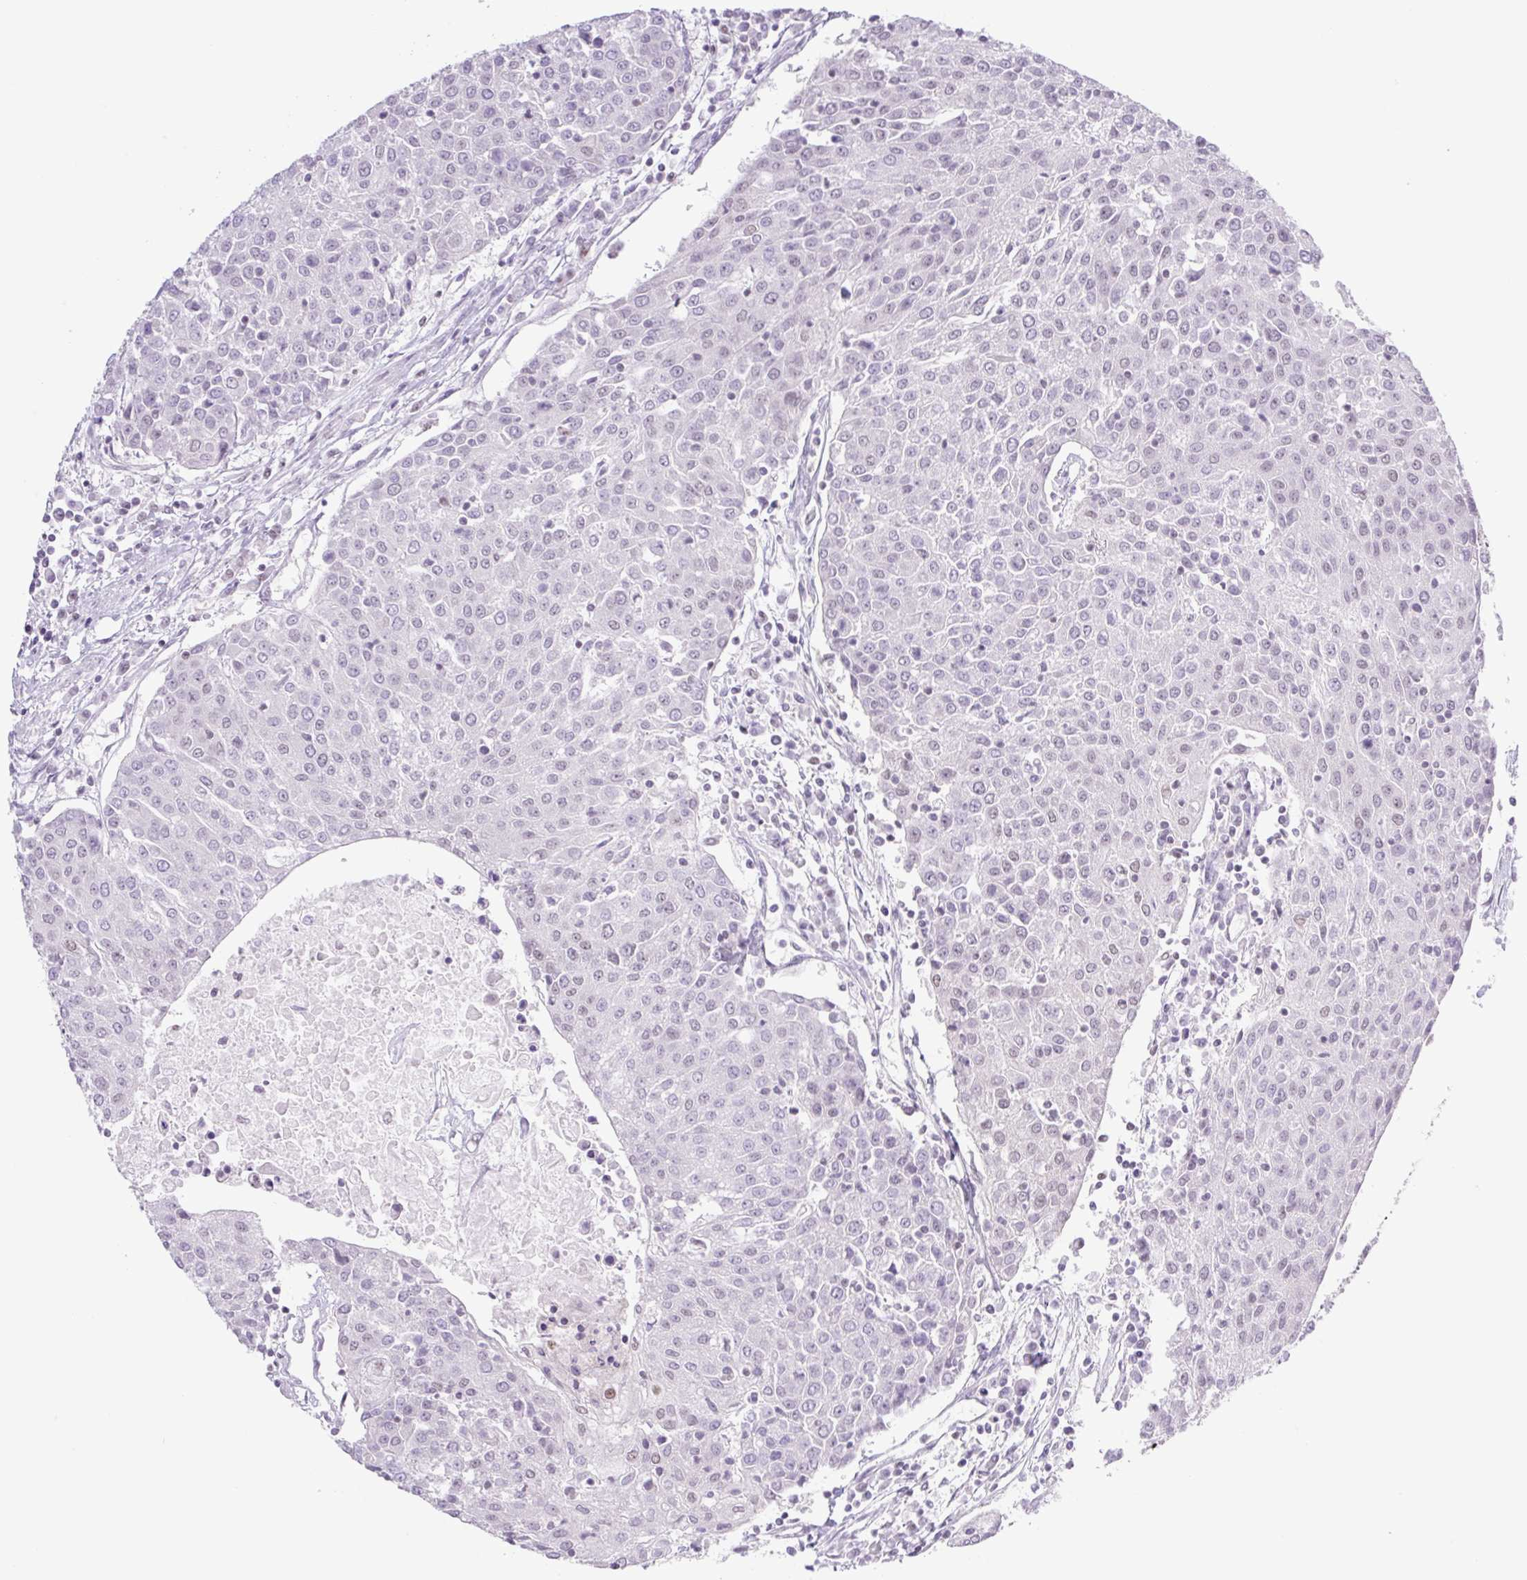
{"staining": {"intensity": "negative", "quantity": "none", "location": "none"}, "tissue": "urothelial cancer", "cell_type": "Tumor cells", "image_type": "cancer", "snomed": [{"axis": "morphology", "description": "Urothelial carcinoma, High grade"}, {"axis": "topography", "description": "Urinary bladder"}], "caption": "Immunohistochemistry (IHC) histopathology image of urothelial cancer stained for a protein (brown), which exhibits no staining in tumor cells.", "gene": "TLE3", "patient": {"sex": "female", "age": 85}}